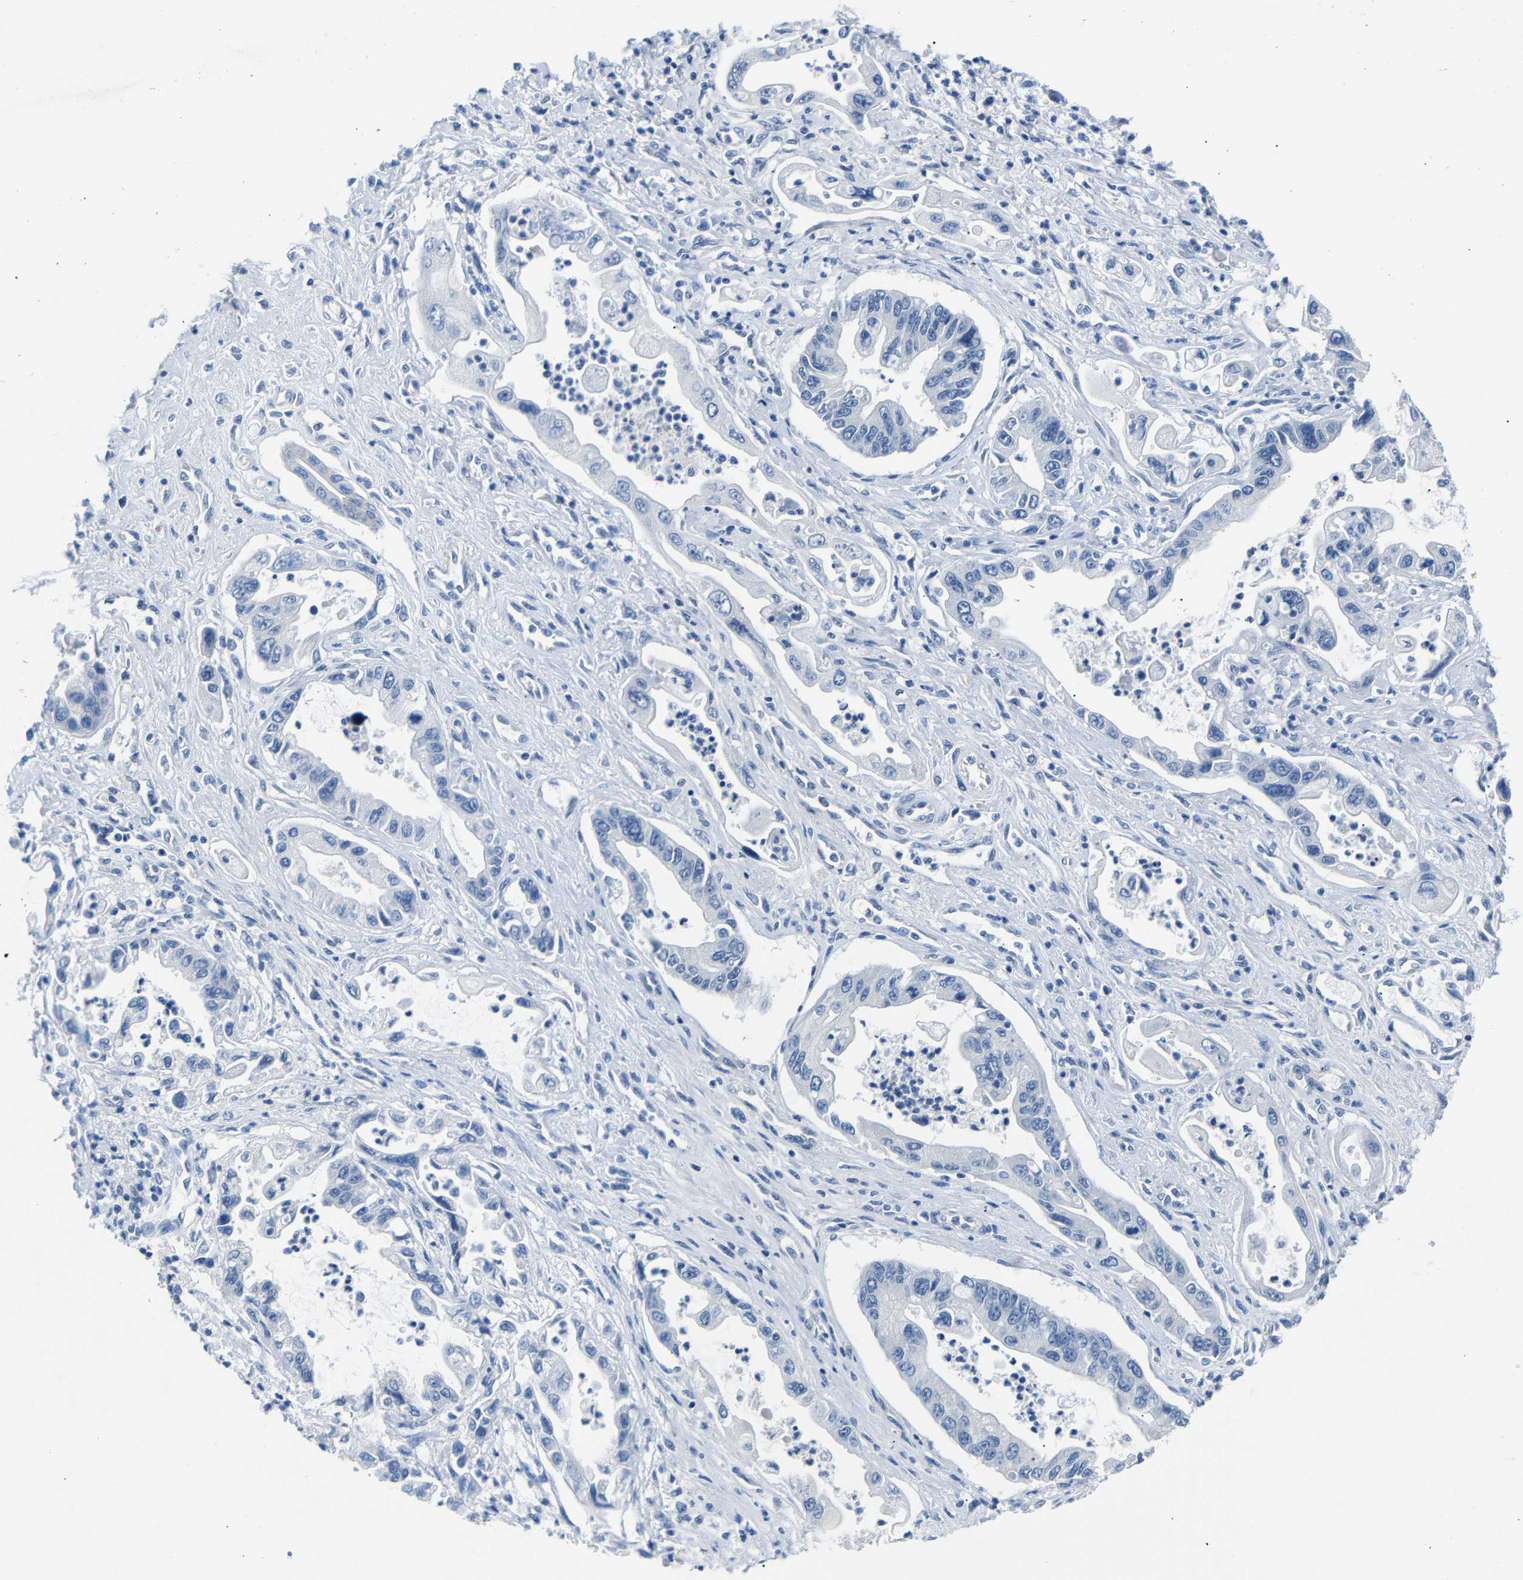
{"staining": {"intensity": "negative", "quantity": "none", "location": "none"}, "tissue": "pancreatic cancer", "cell_type": "Tumor cells", "image_type": "cancer", "snomed": [{"axis": "morphology", "description": "Adenocarcinoma, NOS"}, {"axis": "topography", "description": "Pancreas"}], "caption": "Pancreatic cancer (adenocarcinoma) was stained to show a protein in brown. There is no significant staining in tumor cells.", "gene": "DCP1A", "patient": {"sex": "male", "age": 56}}